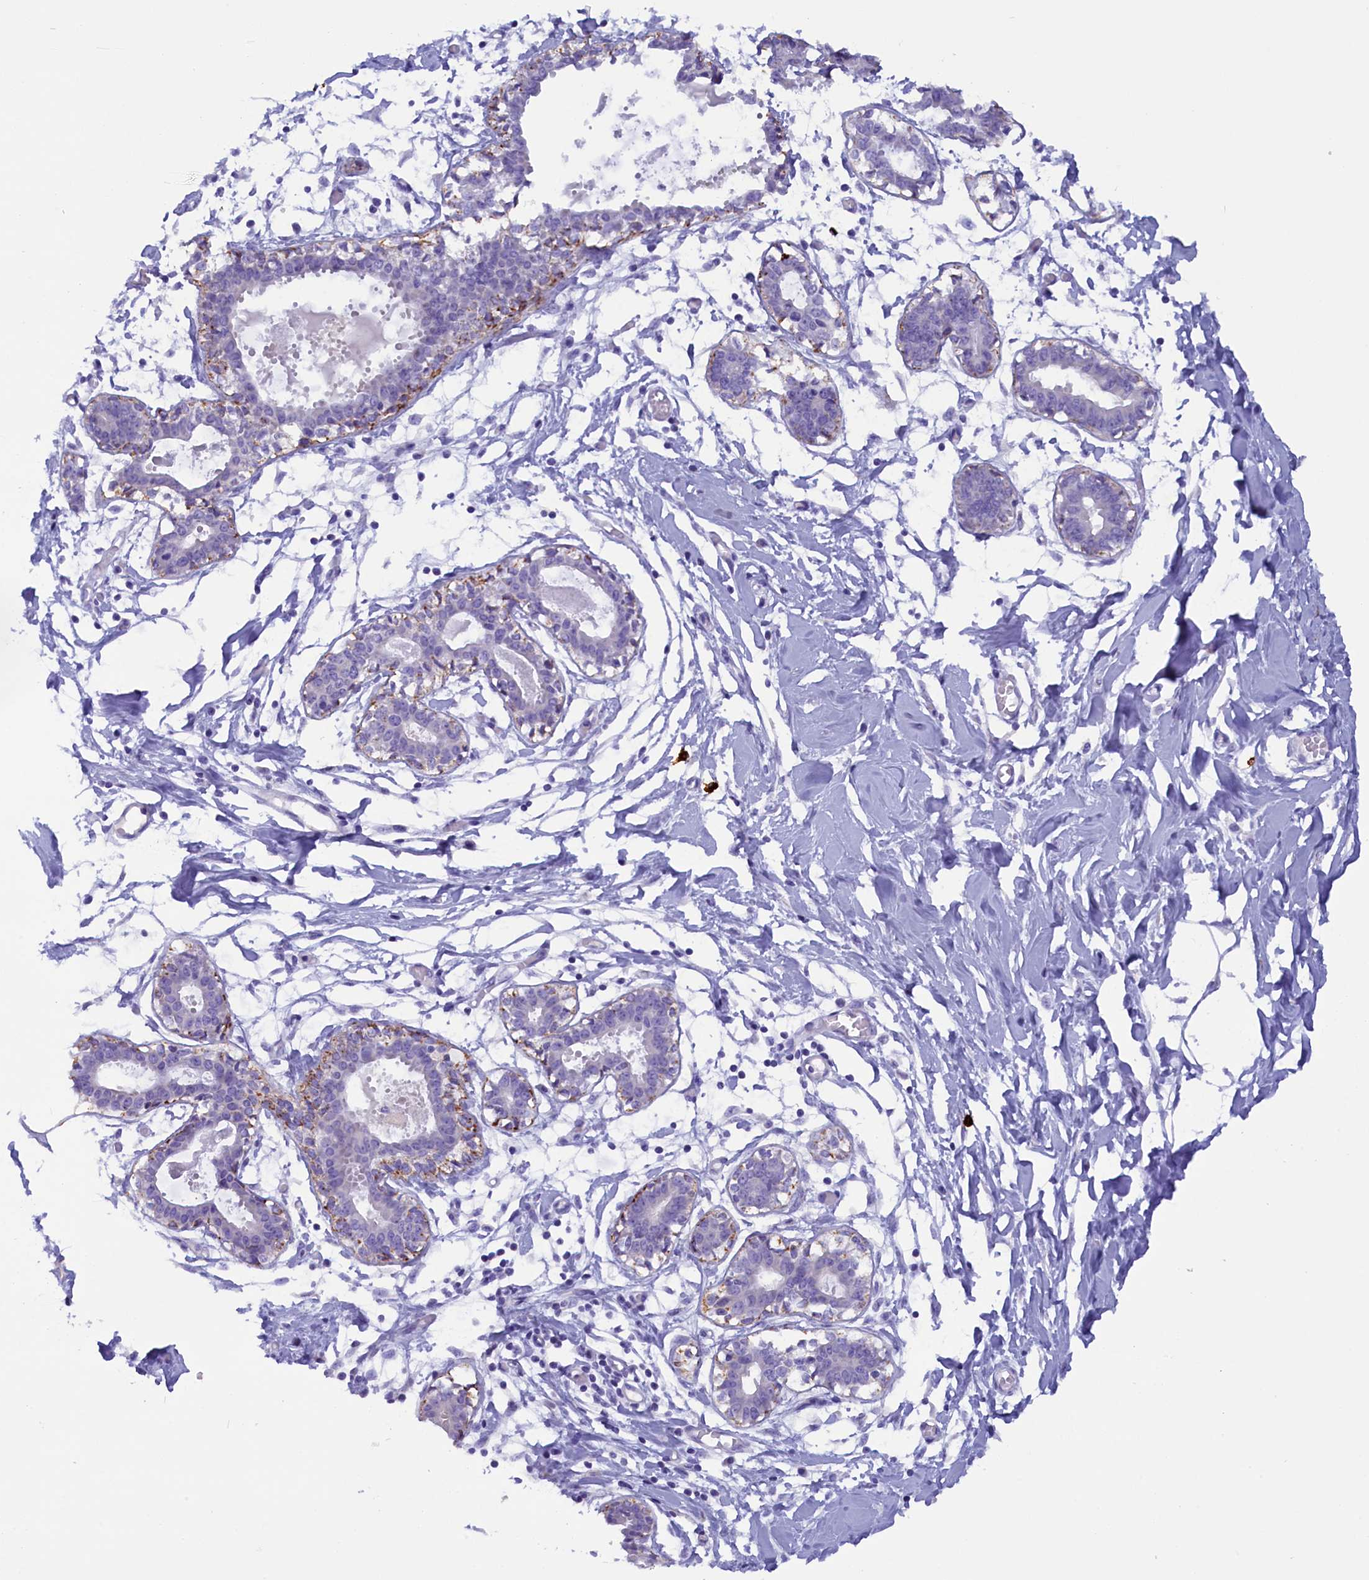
{"staining": {"intensity": "negative", "quantity": "none", "location": "none"}, "tissue": "breast", "cell_type": "Adipocytes", "image_type": "normal", "snomed": [{"axis": "morphology", "description": "Normal tissue, NOS"}, {"axis": "topography", "description": "Breast"}], "caption": "Breast was stained to show a protein in brown. There is no significant expression in adipocytes. (DAB IHC with hematoxylin counter stain).", "gene": "RTTN", "patient": {"sex": "female", "age": 27}}